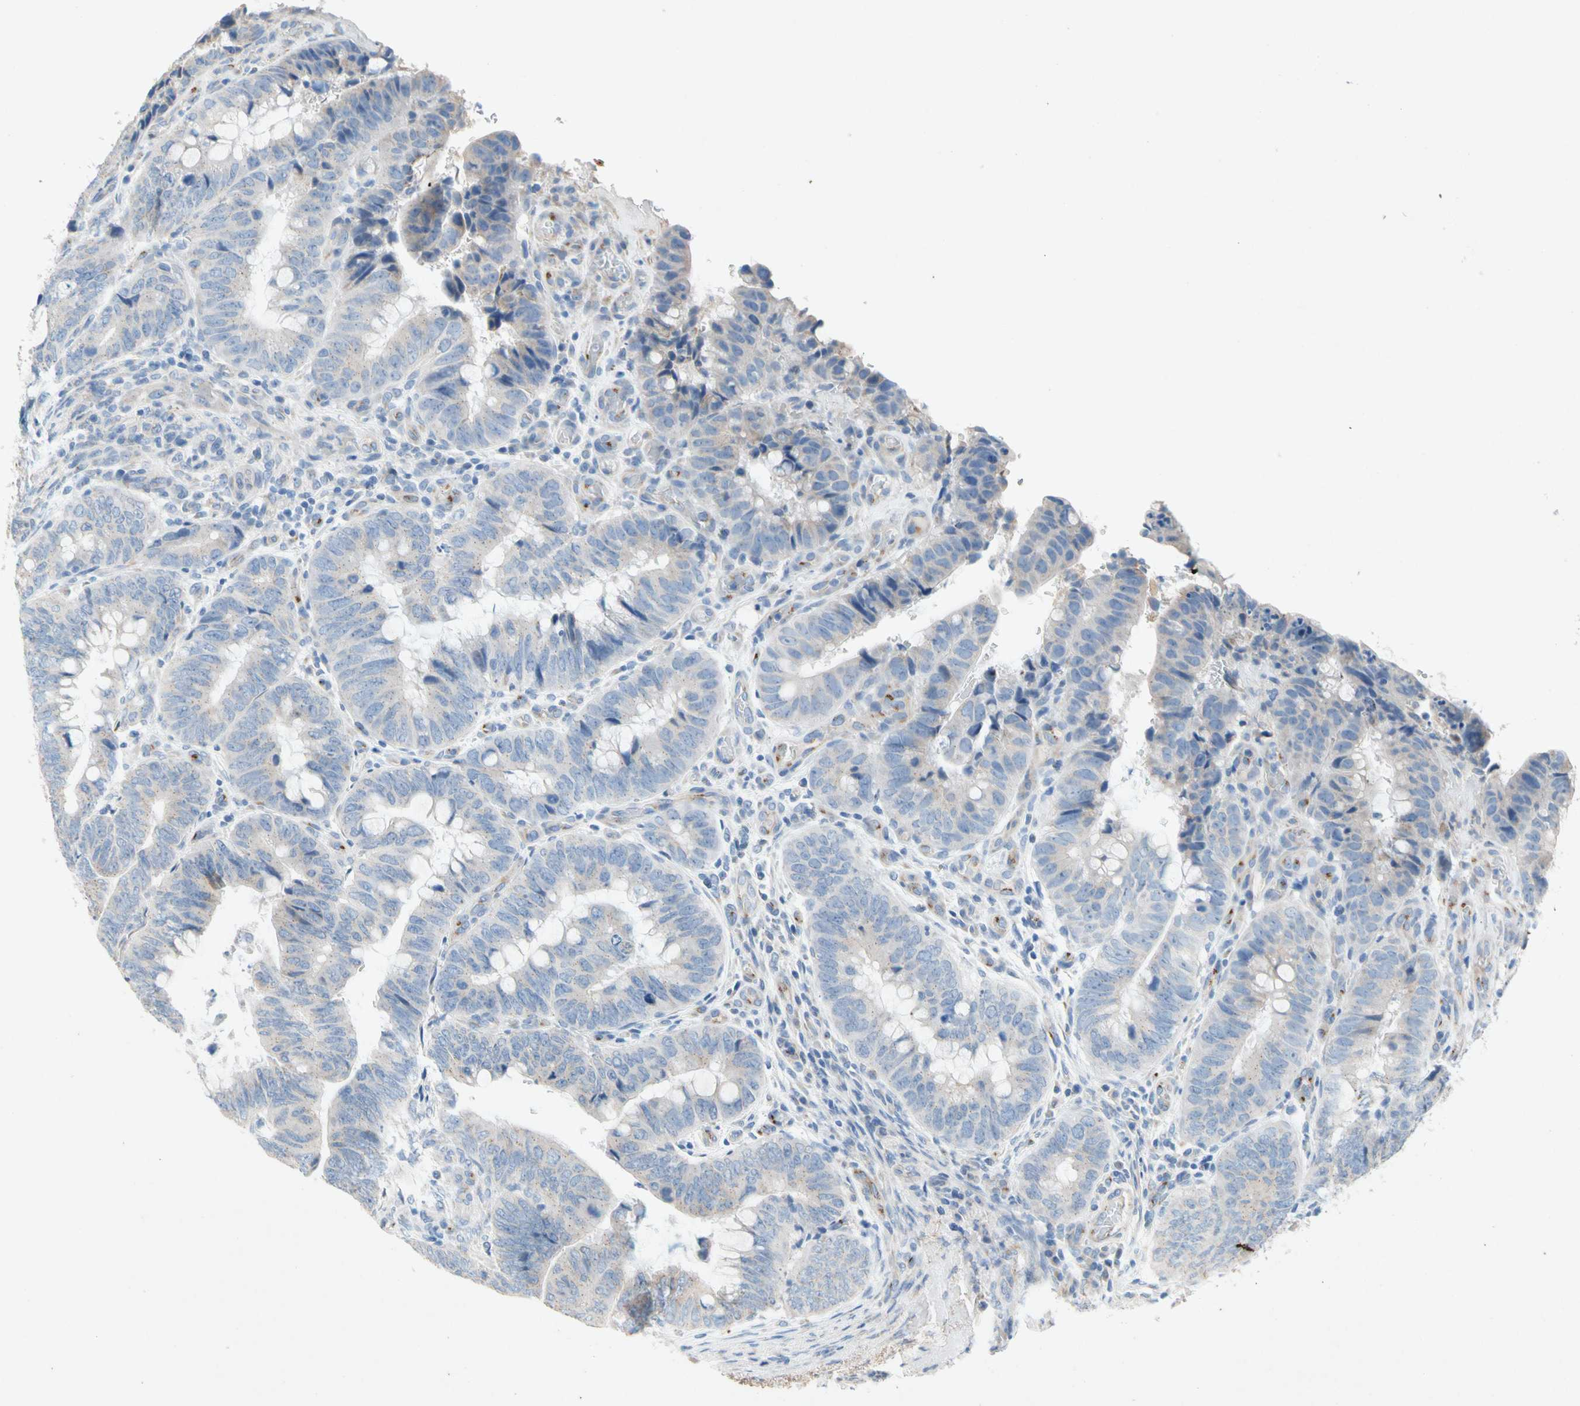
{"staining": {"intensity": "negative", "quantity": "none", "location": "none"}, "tissue": "colorectal cancer", "cell_type": "Tumor cells", "image_type": "cancer", "snomed": [{"axis": "morphology", "description": "Normal tissue, NOS"}, {"axis": "morphology", "description": "Adenocarcinoma, NOS"}, {"axis": "topography", "description": "Rectum"}, {"axis": "topography", "description": "Peripheral nerve tissue"}], "caption": "A photomicrograph of adenocarcinoma (colorectal) stained for a protein displays no brown staining in tumor cells.", "gene": "GASK1B", "patient": {"sex": "male", "age": 92}}